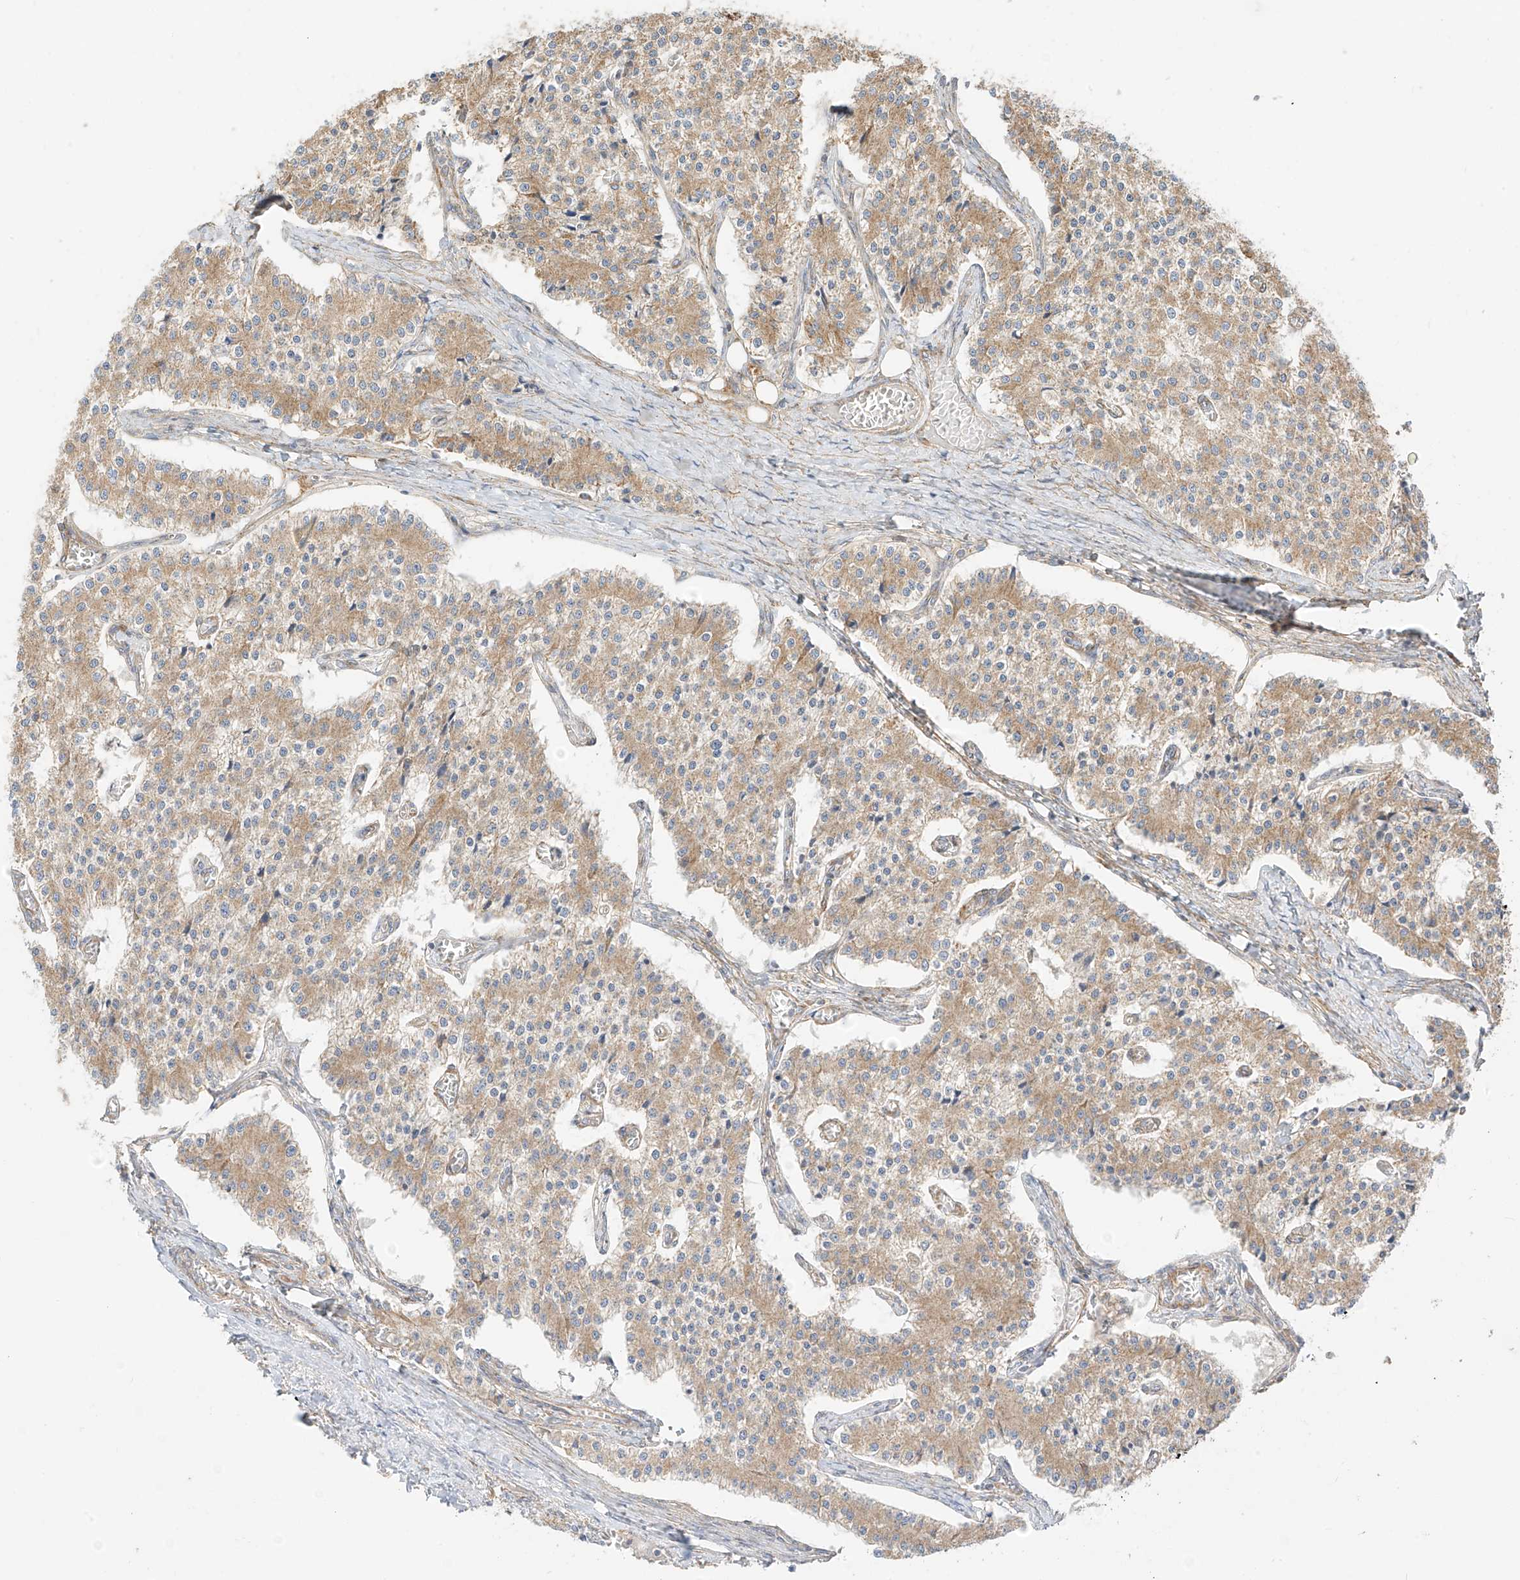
{"staining": {"intensity": "weak", "quantity": ">75%", "location": "cytoplasmic/membranous"}, "tissue": "carcinoid", "cell_type": "Tumor cells", "image_type": "cancer", "snomed": [{"axis": "morphology", "description": "Carcinoid, malignant, NOS"}, {"axis": "topography", "description": "Colon"}], "caption": "Immunohistochemistry (IHC) photomicrograph of neoplastic tissue: carcinoid stained using immunohistochemistry (IHC) reveals low levels of weak protein expression localized specifically in the cytoplasmic/membranous of tumor cells, appearing as a cytoplasmic/membranous brown color.", "gene": "PLCL1", "patient": {"sex": "female", "age": 52}}